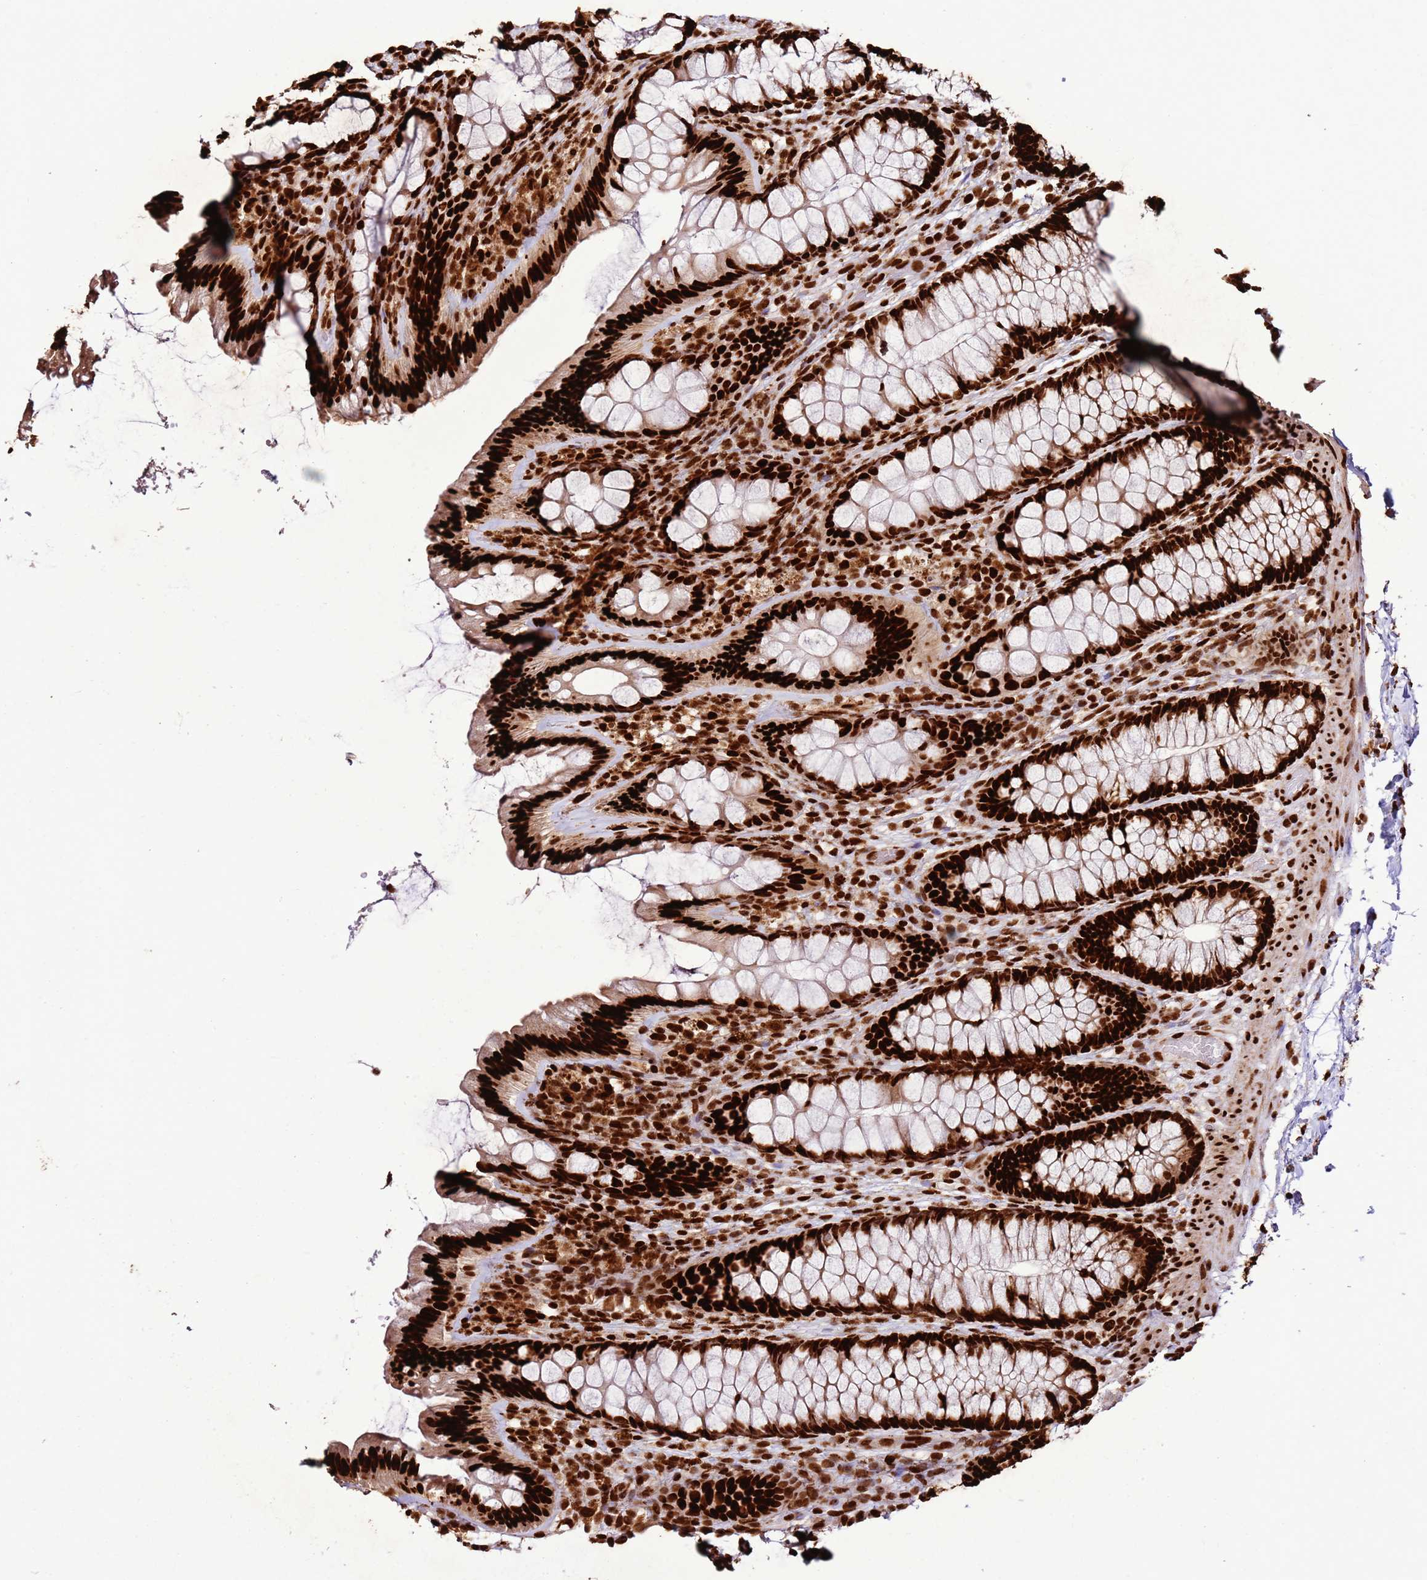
{"staining": {"intensity": "strong", "quantity": ">75%", "location": "nuclear"}, "tissue": "colon", "cell_type": "Endothelial cells", "image_type": "normal", "snomed": [{"axis": "morphology", "description": "Normal tissue, NOS"}, {"axis": "topography", "description": "Colon"}], "caption": "Brown immunohistochemical staining in normal human colon demonstrates strong nuclear staining in approximately >75% of endothelial cells. (Stains: DAB (3,3'-diaminobenzidine) in brown, nuclei in blue, Microscopy: brightfield microscopy at high magnification).", "gene": "HNRNPAB", "patient": {"sex": "male", "age": 46}}